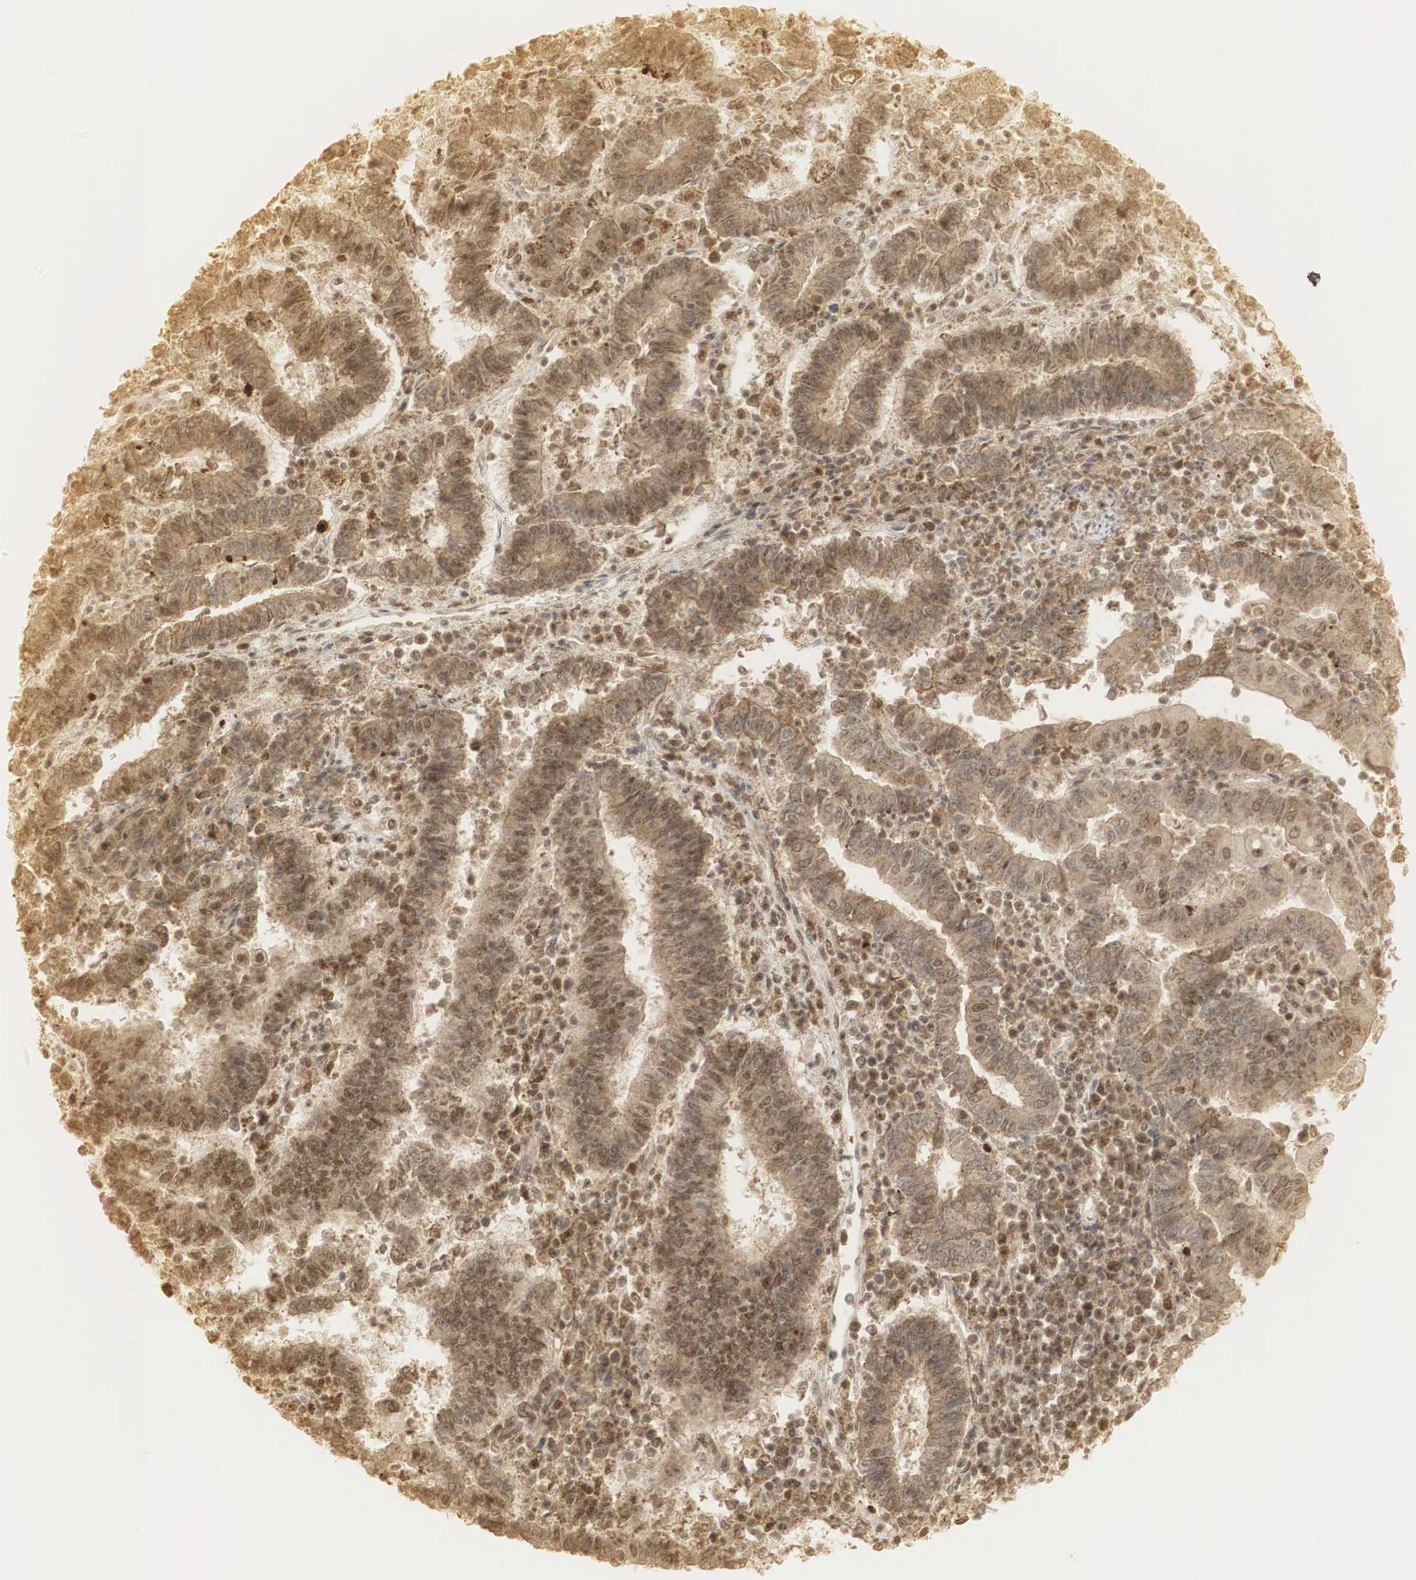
{"staining": {"intensity": "strong", "quantity": ">75%", "location": "cytoplasmic/membranous,nuclear"}, "tissue": "endometrial cancer", "cell_type": "Tumor cells", "image_type": "cancer", "snomed": [{"axis": "morphology", "description": "Adenocarcinoma, NOS"}, {"axis": "topography", "description": "Endometrium"}], "caption": "A micrograph of endometrial cancer stained for a protein exhibits strong cytoplasmic/membranous and nuclear brown staining in tumor cells. (Stains: DAB (3,3'-diaminobenzidine) in brown, nuclei in blue, Microscopy: brightfield microscopy at high magnification).", "gene": "RNF113A", "patient": {"sex": "female", "age": 75}}